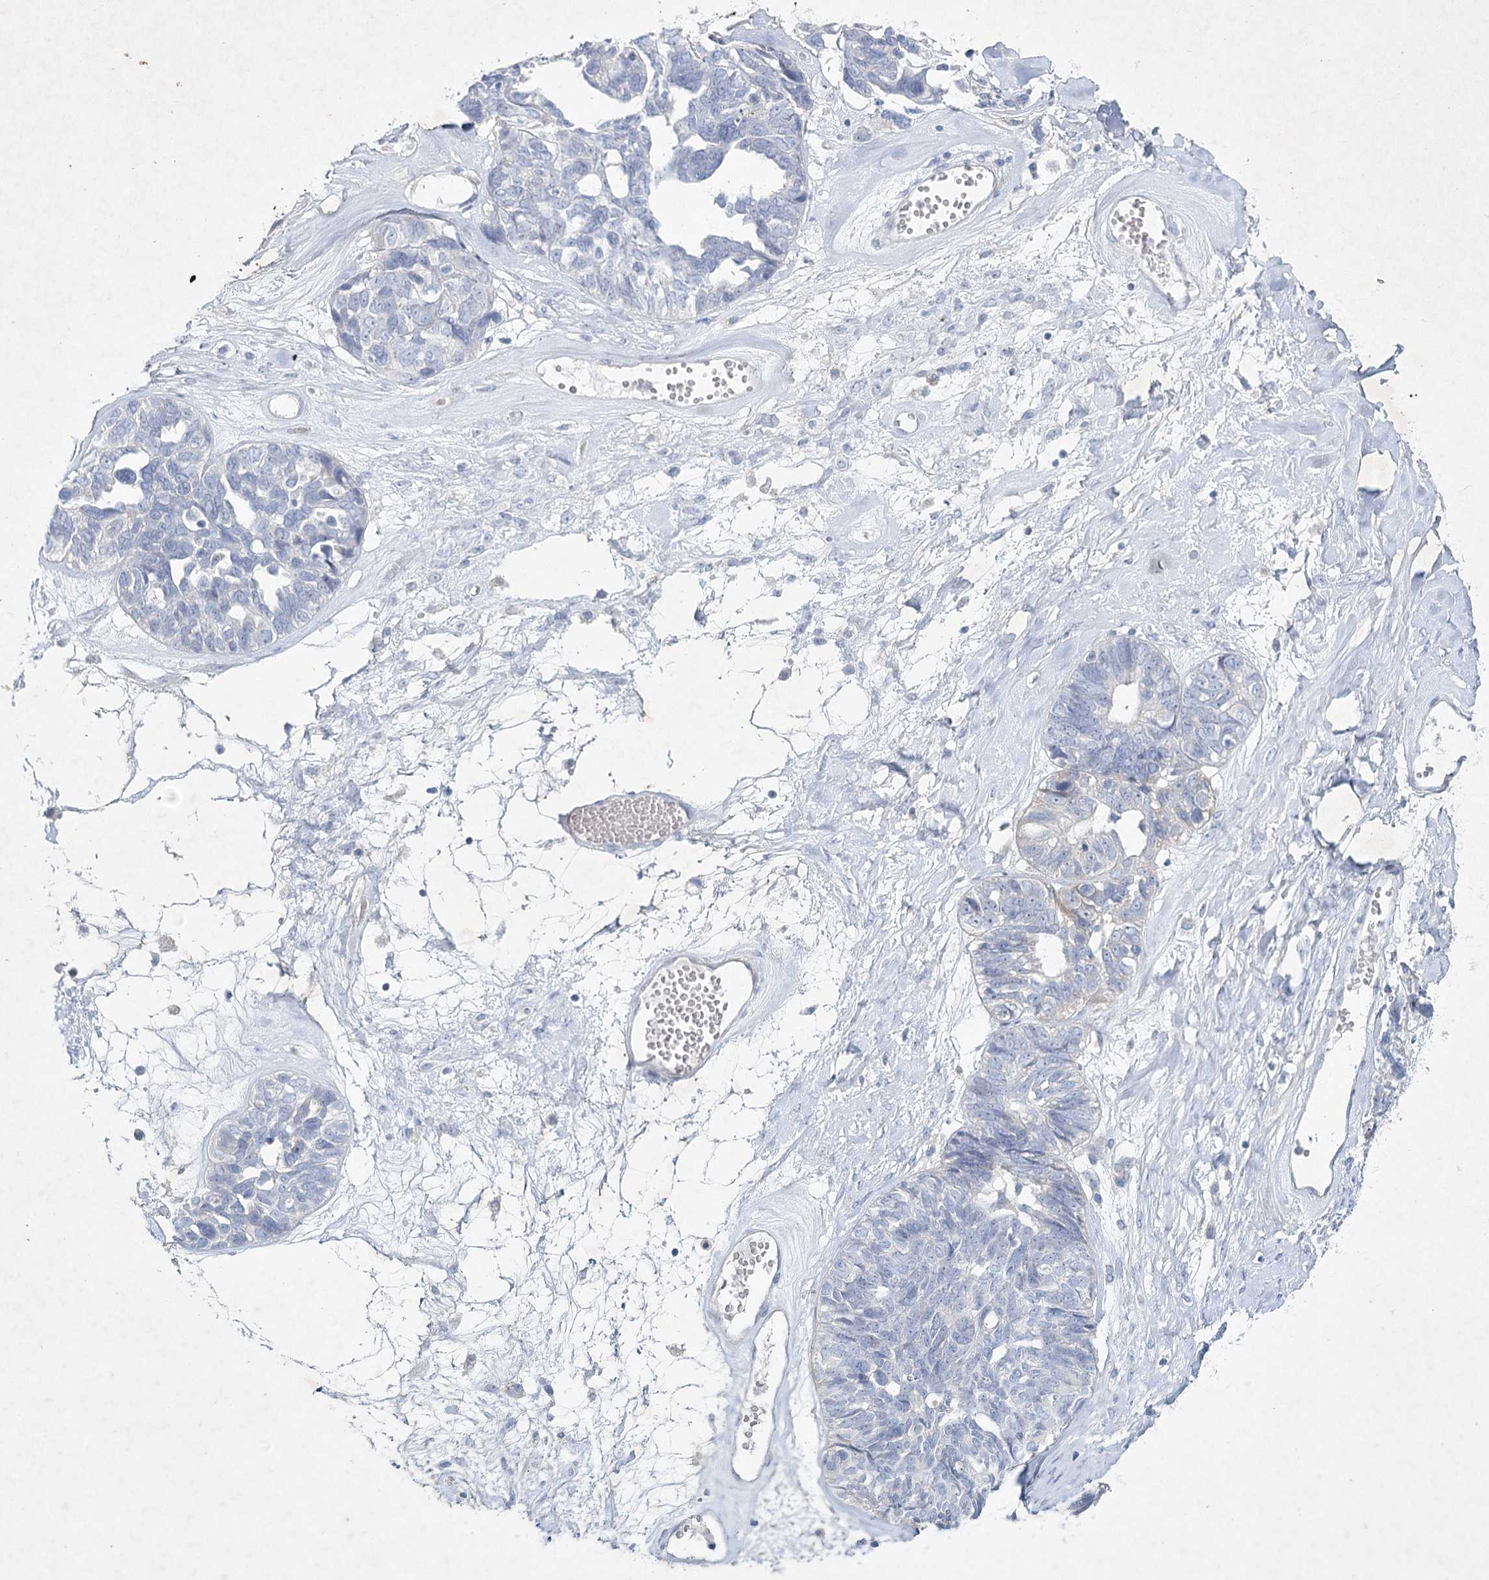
{"staining": {"intensity": "negative", "quantity": "none", "location": "none"}, "tissue": "ovarian cancer", "cell_type": "Tumor cells", "image_type": "cancer", "snomed": [{"axis": "morphology", "description": "Cystadenocarcinoma, serous, NOS"}, {"axis": "topography", "description": "Ovary"}], "caption": "Tumor cells show no significant protein positivity in ovarian serous cystadenocarcinoma. The staining was performed using DAB to visualize the protein expression in brown, while the nuclei were stained in blue with hematoxylin (Magnification: 20x).", "gene": "MAP3K13", "patient": {"sex": "female", "age": 79}}